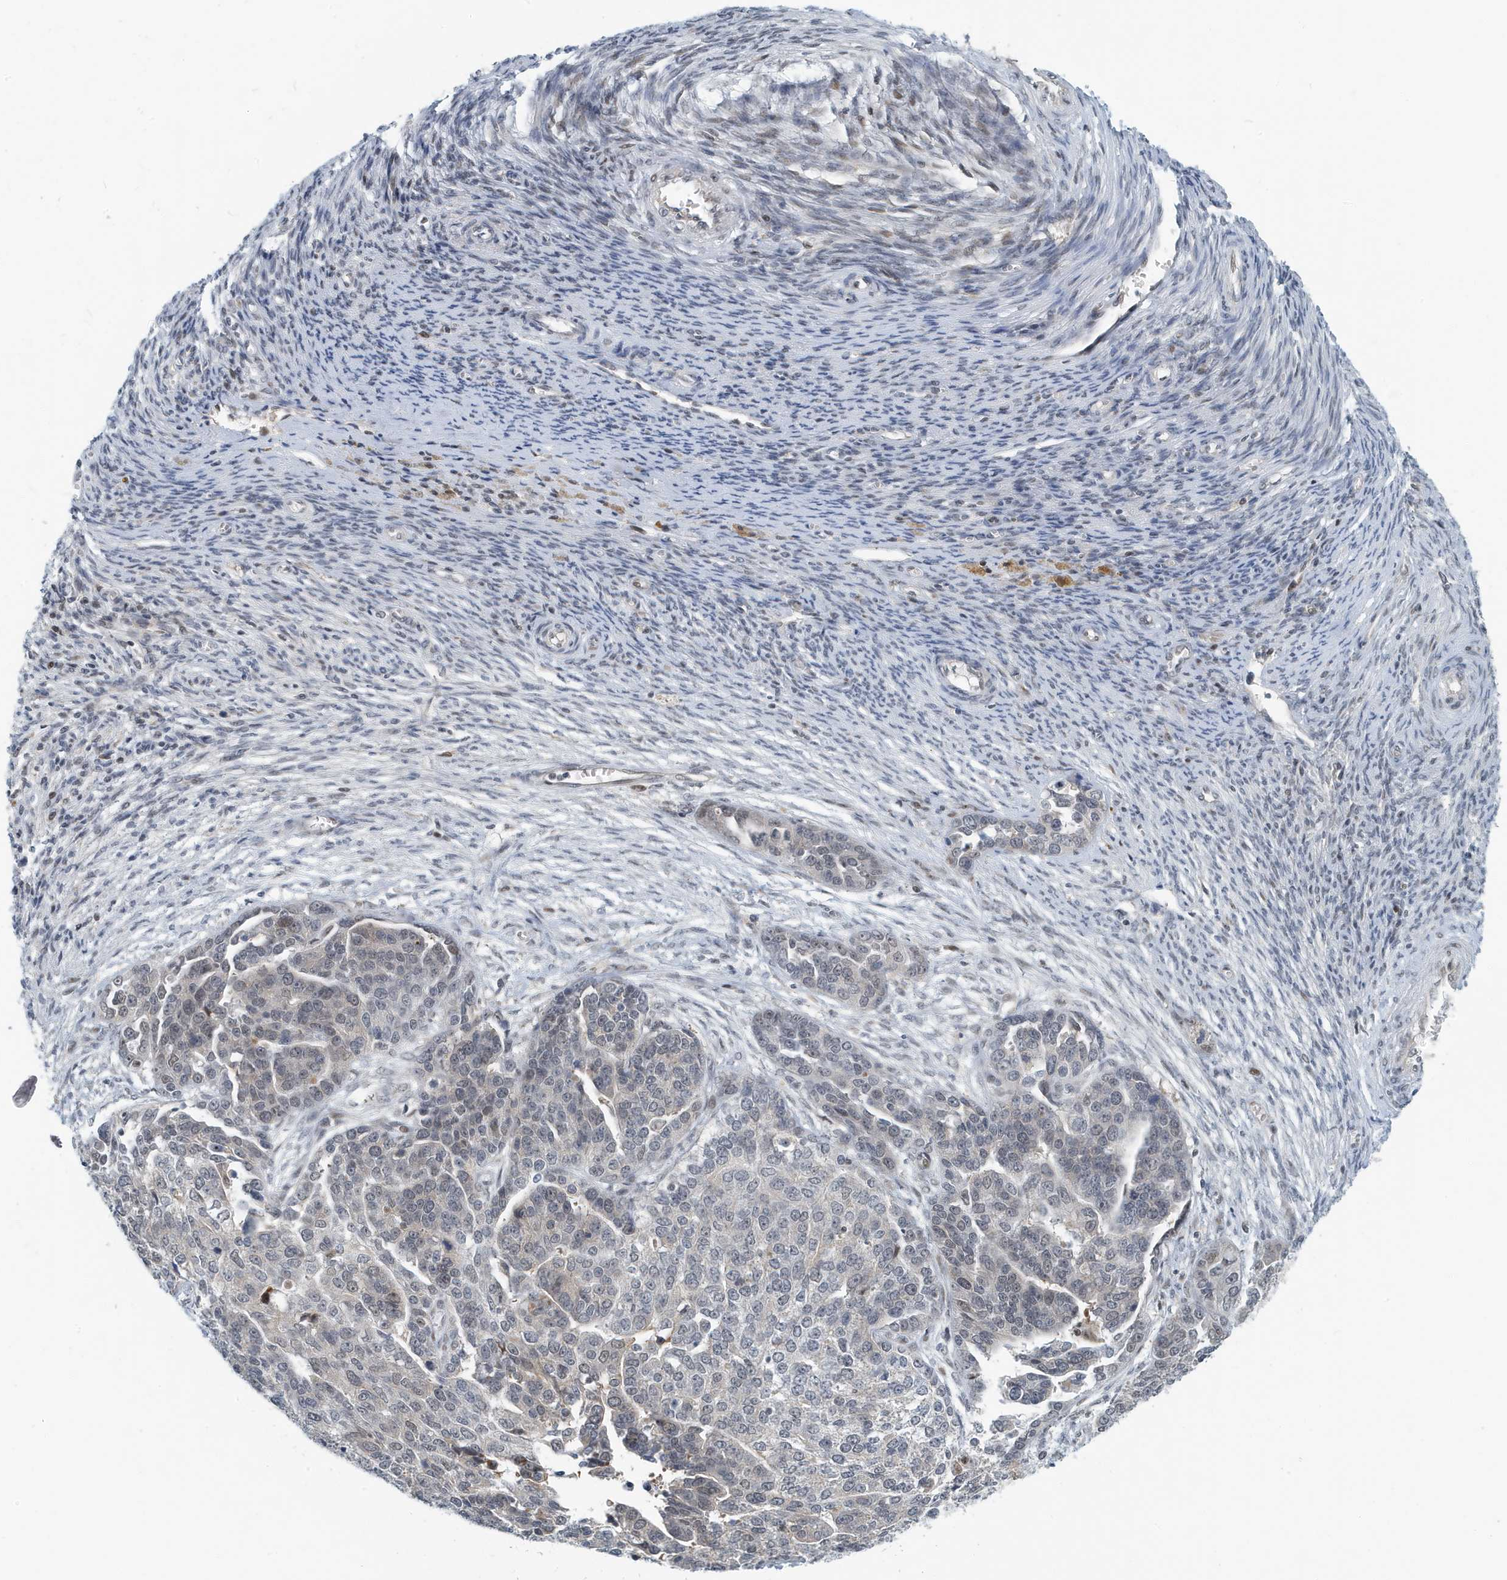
{"staining": {"intensity": "weak", "quantity": "<25%", "location": "nuclear"}, "tissue": "ovarian cancer", "cell_type": "Tumor cells", "image_type": "cancer", "snomed": [{"axis": "morphology", "description": "Cystadenocarcinoma, serous, NOS"}, {"axis": "topography", "description": "Ovary"}], "caption": "This is an immunohistochemistry histopathology image of ovarian cancer (serous cystadenocarcinoma). There is no staining in tumor cells.", "gene": "KIF15", "patient": {"sex": "female", "age": 44}}